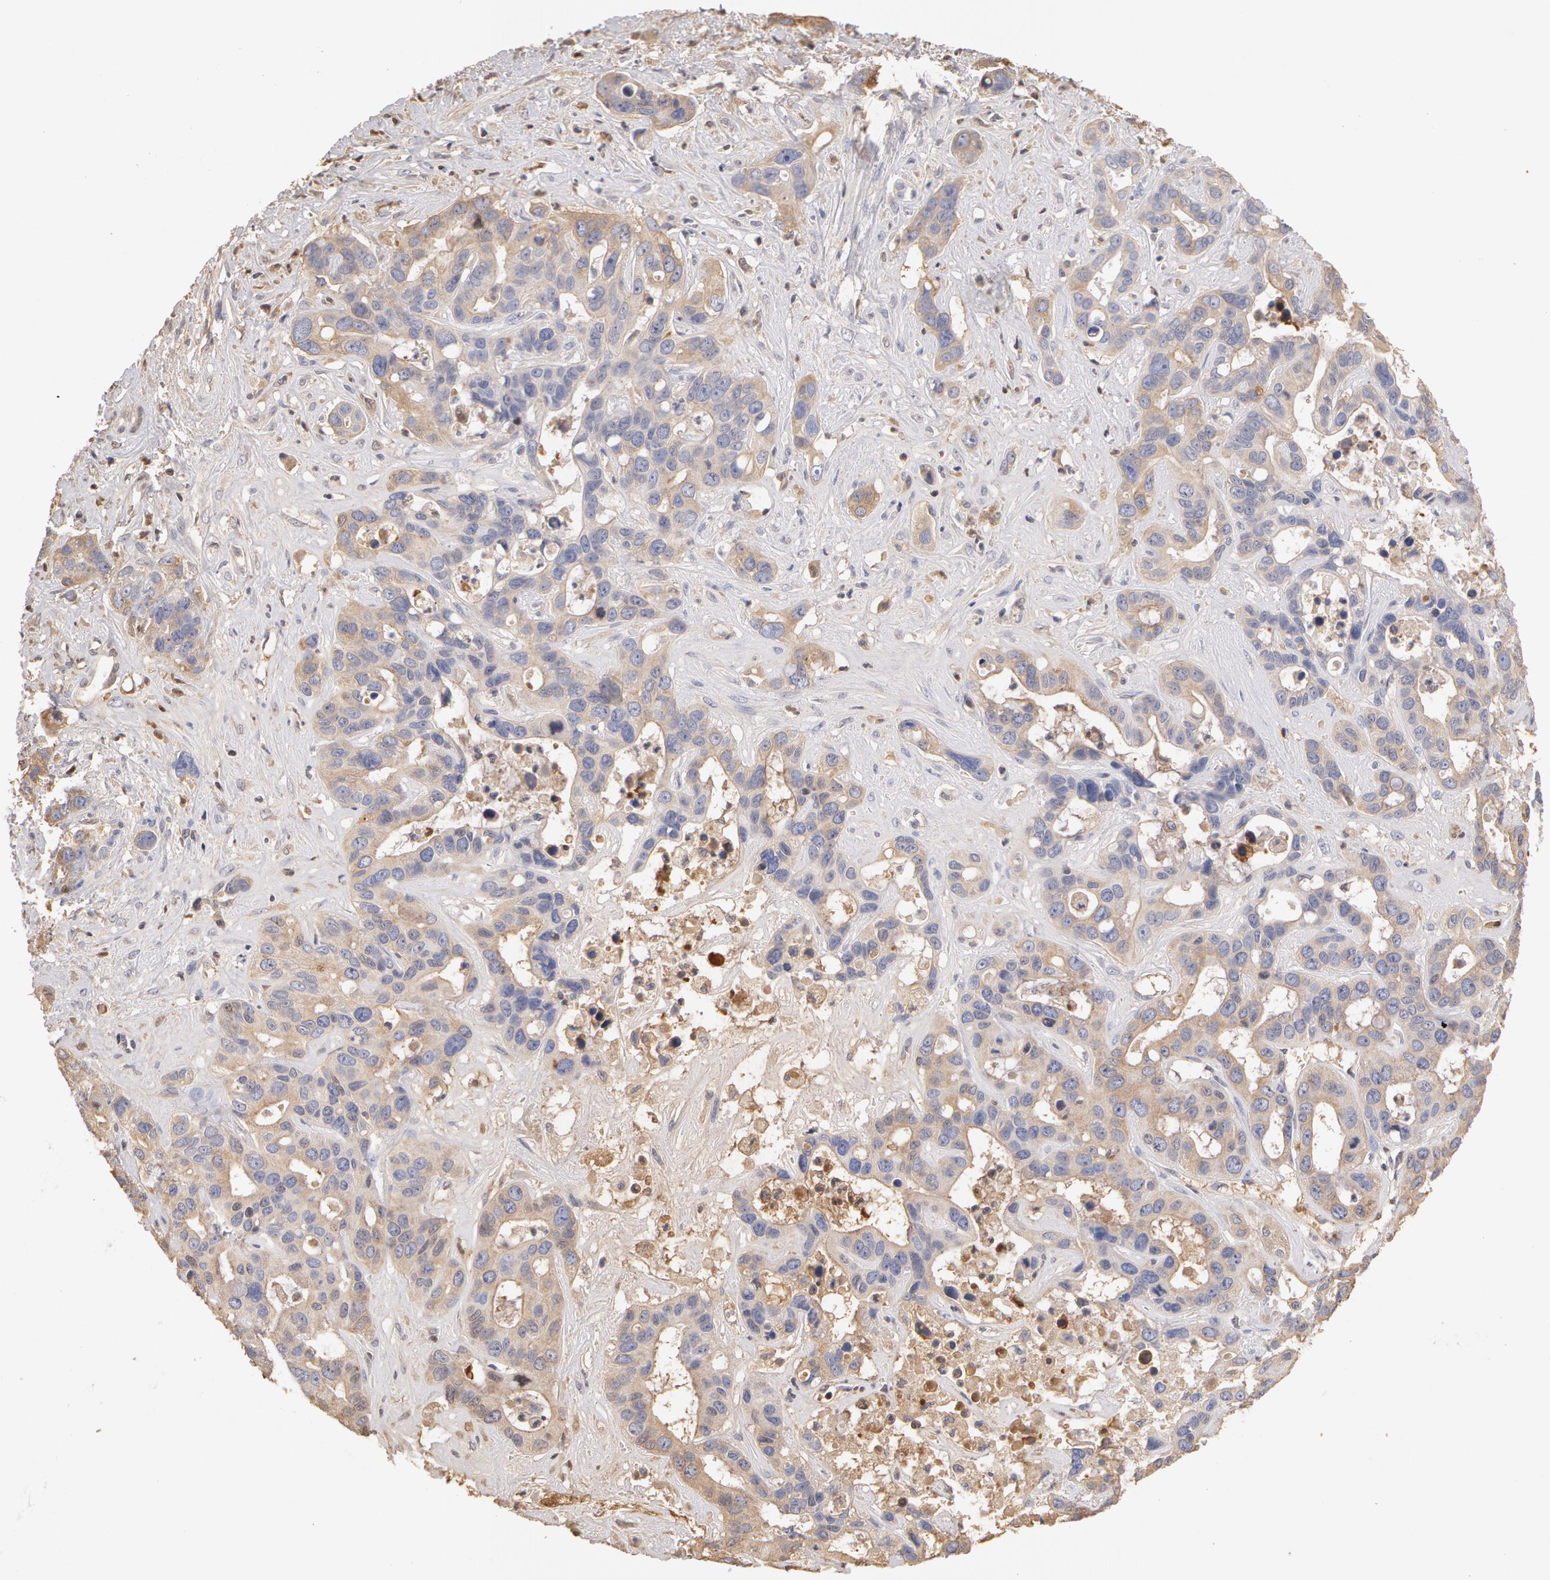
{"staining": {"intensity": "weak", "quantity": ">75%", "location": "cytoplasmic/membranous"}, "tissue": "liver cancer", "cell_type": "Tumor cells", "image_type": "cancer", "snomed": [{"axis": "morphology", "description": "Cholangiocarcinoma"}, {"axis": "topography", "description": "Liver"}], "caption": "Immunohistochemical staining of human liver cholangiocarcinoma demonstrates low levels of weak cytoplasmic/membranous positivity in approximately >75% of tumor cells.", "gene": "TF", "patient": {"sex": "female", "age": 65}}